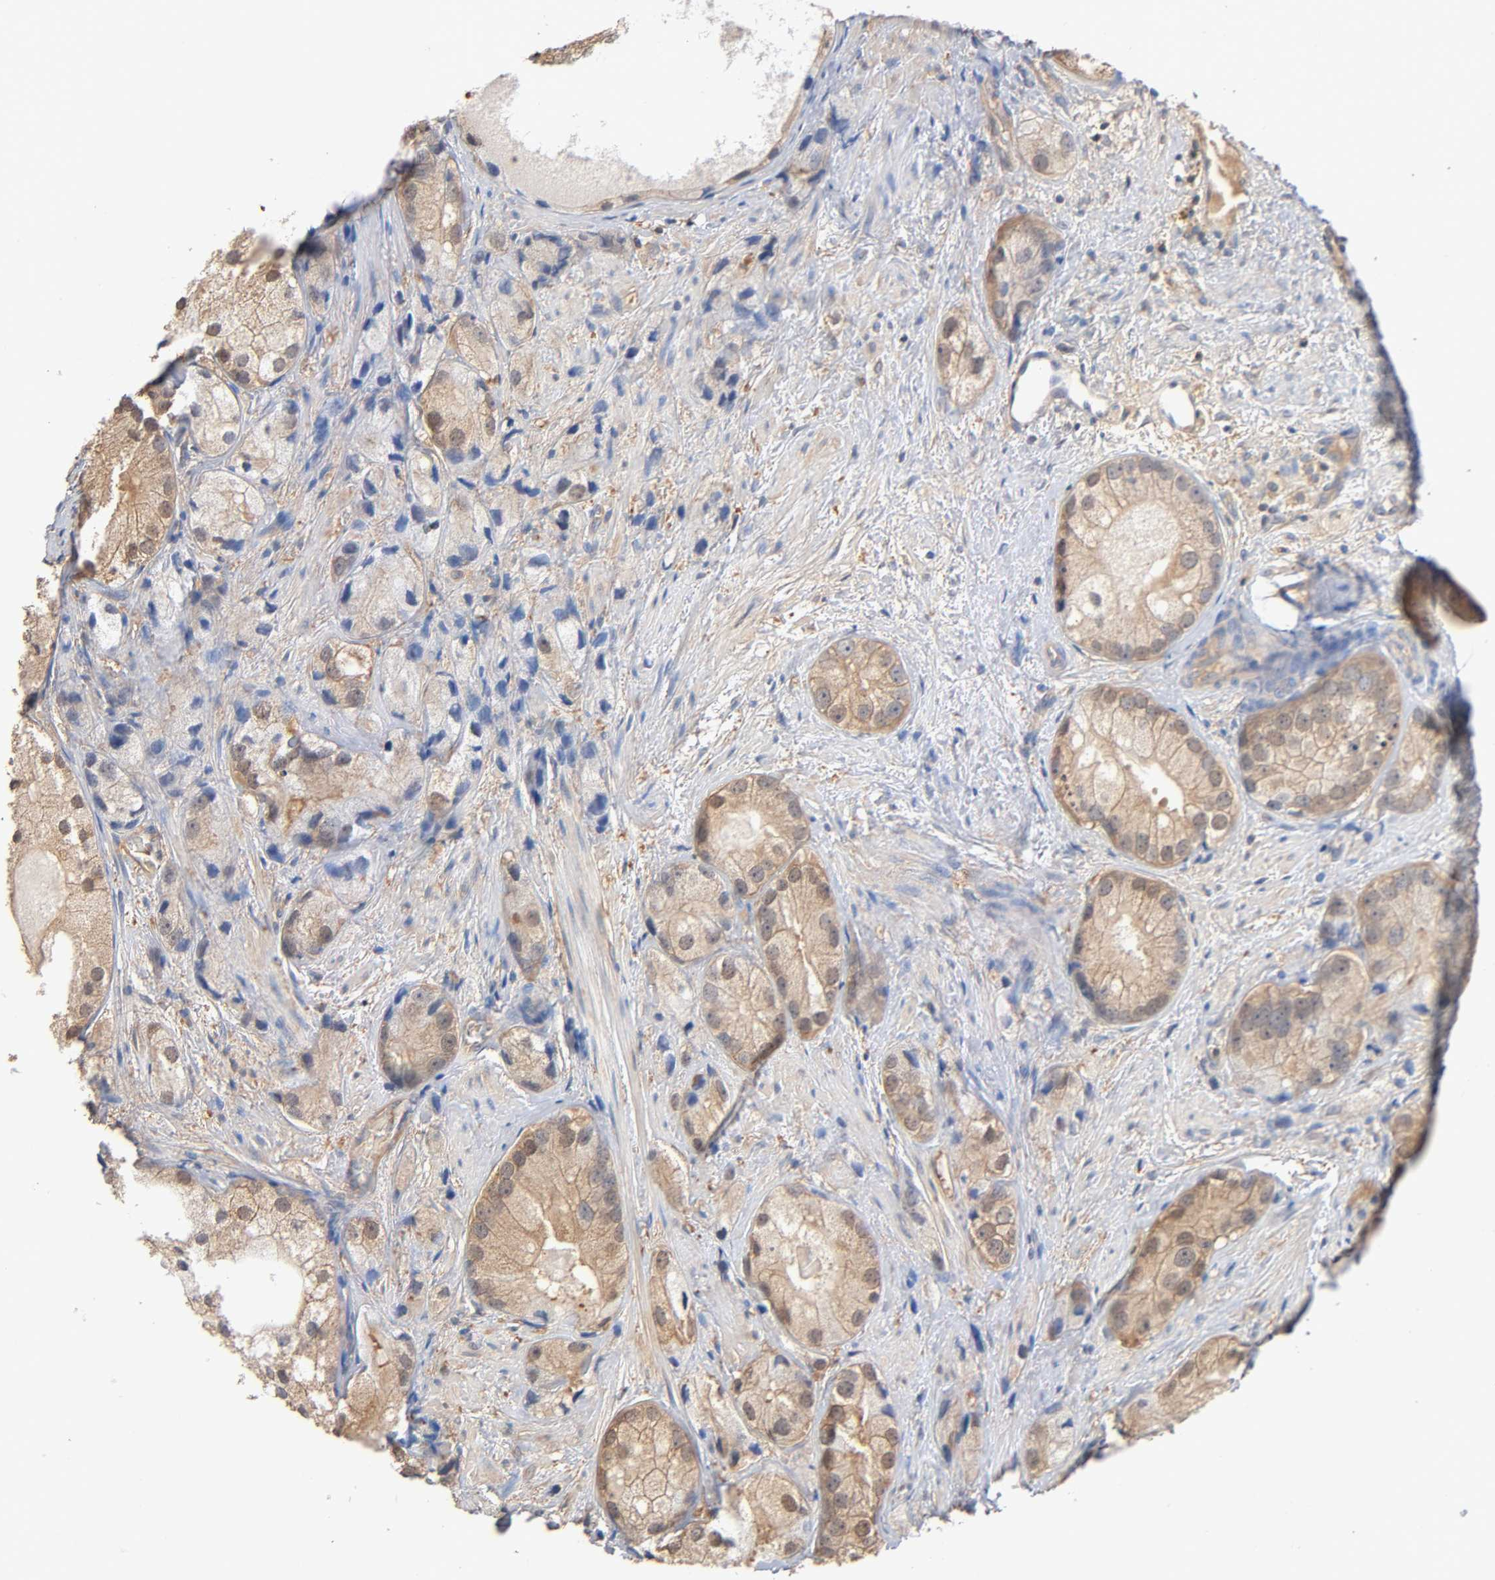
{"staining": {"intensity": "weak", "quantity": ">75%", "location": "cytoplasmic/membranous"}, "tissue": "prostate cancer", "cell_type": "Tumor cells", "image_type": "cancer", "snomed": [{"axis": "morphology", "description": "Adenocarcinoma, Low grade"}, {"axis": "topography", "description": "Prostate"}], "caption": "Immunohistochemical staining of human prostate cancer (low-grade adenocarcinoma) exhibits low levels of weak cytoplasmic/membranous protein expression in approximately >75% of tumor cells. Immunohistochemistry (ihc) stains the protein in brown and the nuclei are stained blue.", "gene": "ALDOA", "patient": {"sex": "male", "age": 69}}